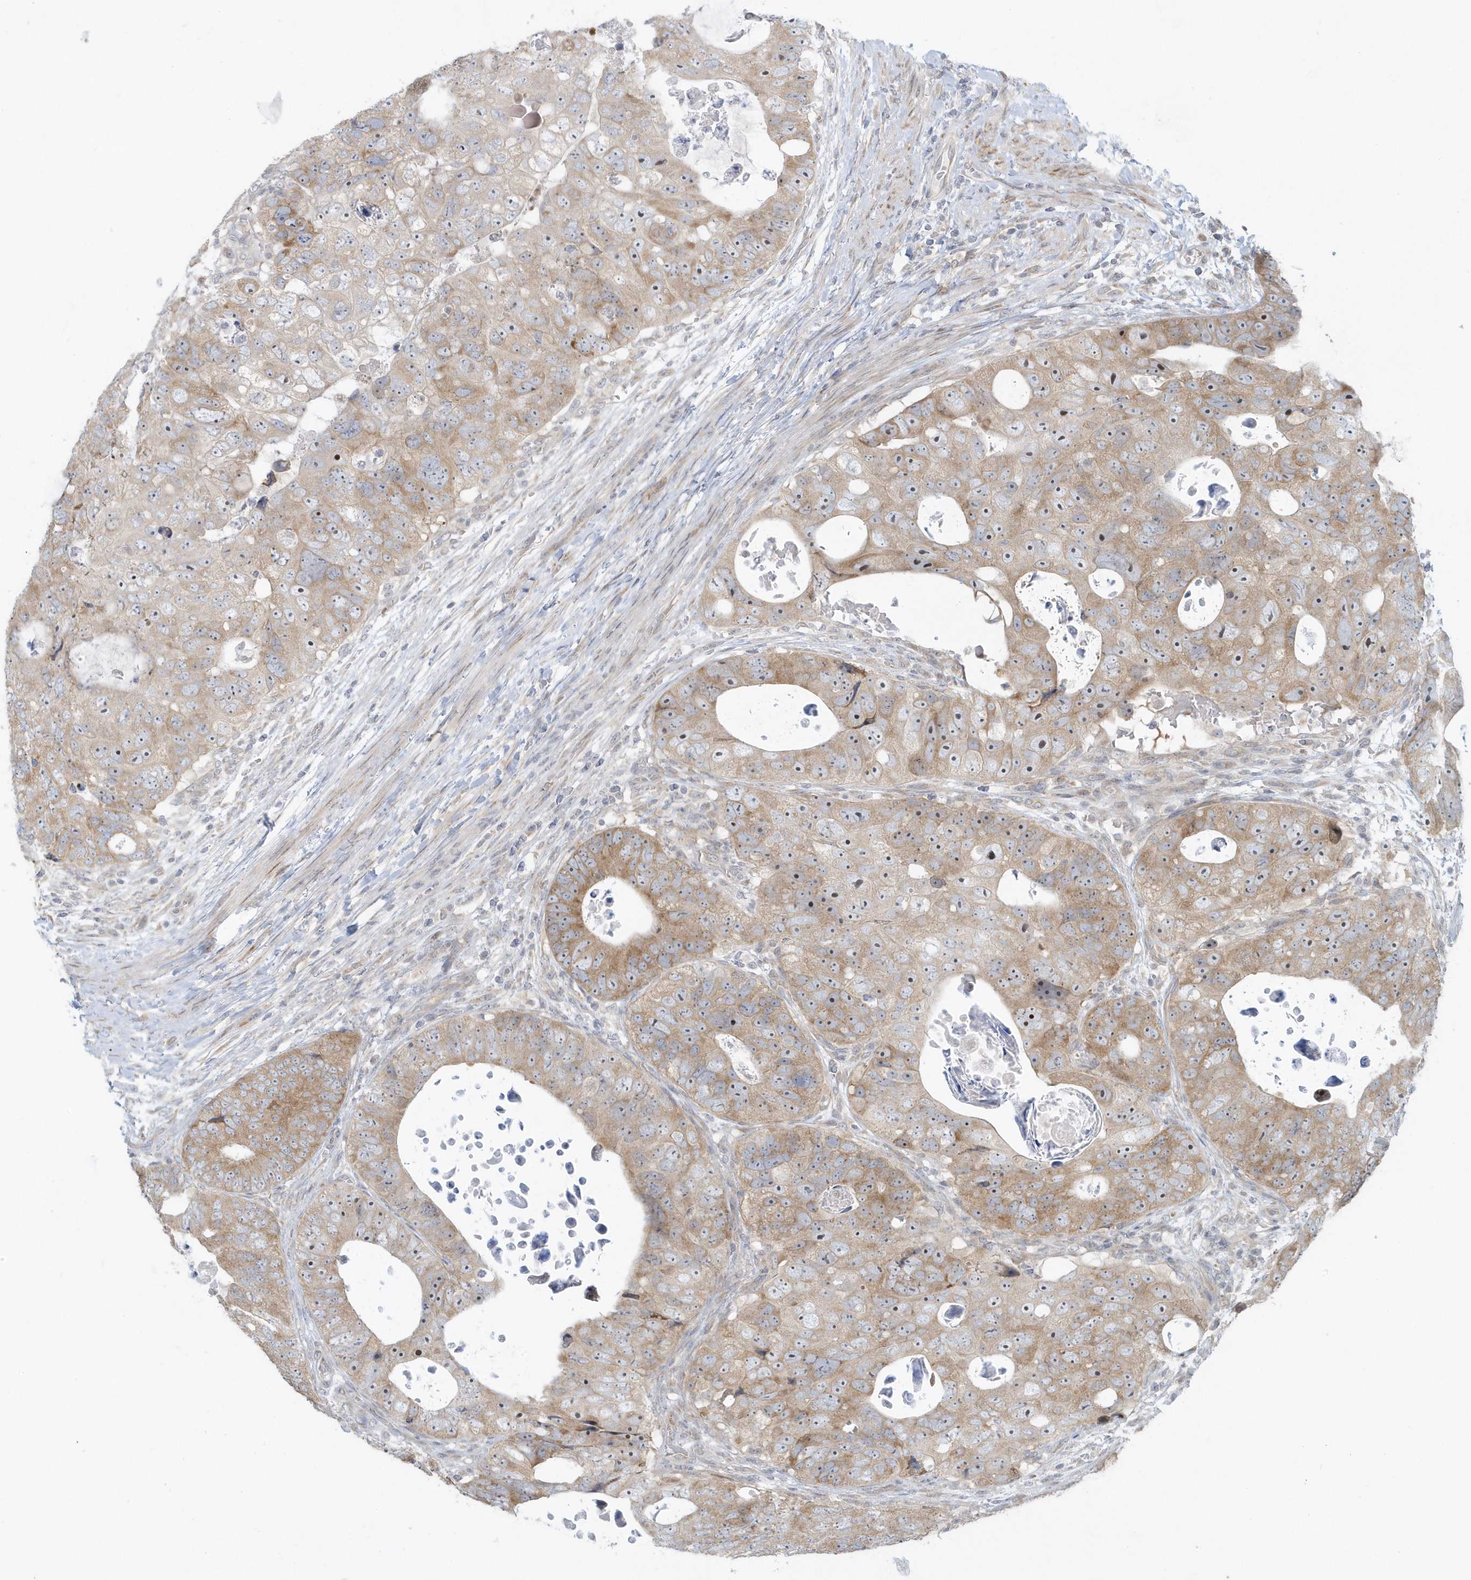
{"staining": {"intensity": "moderate", "quantity": ">75%", "location": "cytoplasmic/membranous,nuclear"}, "tissue": "colorectal cancer", "cell_type": "Tumor cells", "image_type": "cancer", "snomed": [{"axis": "morphology", "description": "Adenocarcinoma, NOS"}, {"axis": "topography", "description": "Rectum"}], "caption": "High-power microscopy captured an IHC histopathology image of colorectal adenocarcinoma, revealing moderate cytoplasmic/membranous and nuclear positivity in approximately >75% of tumor cells.", "gene": "SCN3A", "patient": {"sex": "male", "age": 59}}